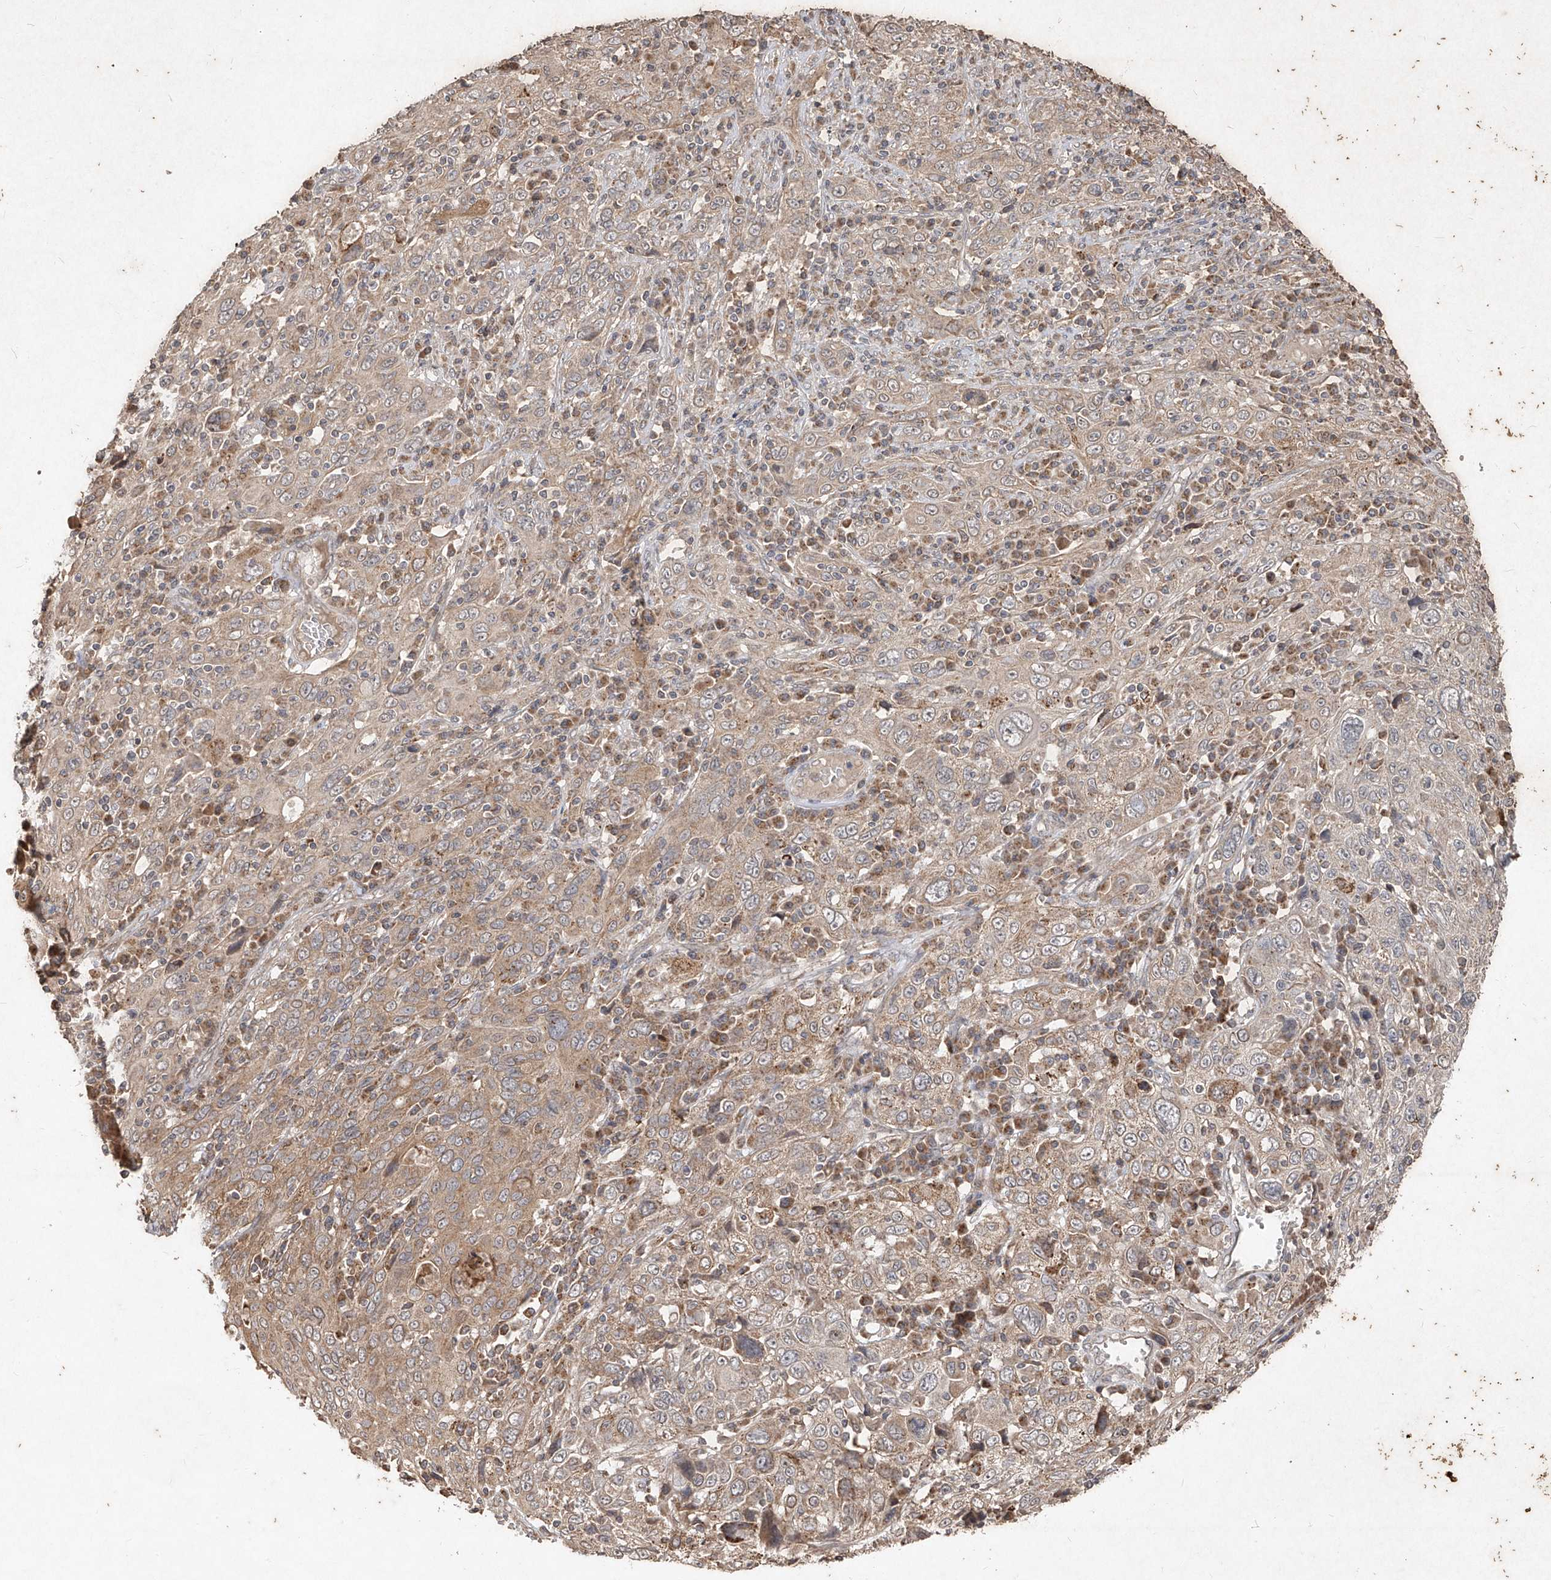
{"staining": {"intensity": "weak", "quantity": ">75%", "location": "cytoplasmic/membranous"}, "tissue": "cervical cancer", "cell_type": "Tumor cells", "image_type": "cancer", "snomed": [{"axis": "morphology", "description": "Squamous cell carcinoma, NOS"}, {"axis": "topography", "description": "Cervix"}], "caption": "Human cervical squamous cell carcinoma stained with a brown dye shows weak cytoplasmic/membranous positive staining in approximately >75% of tumor cells.", "gene": "ABCD3", "patient": {"sex": "female", "age": 46}}